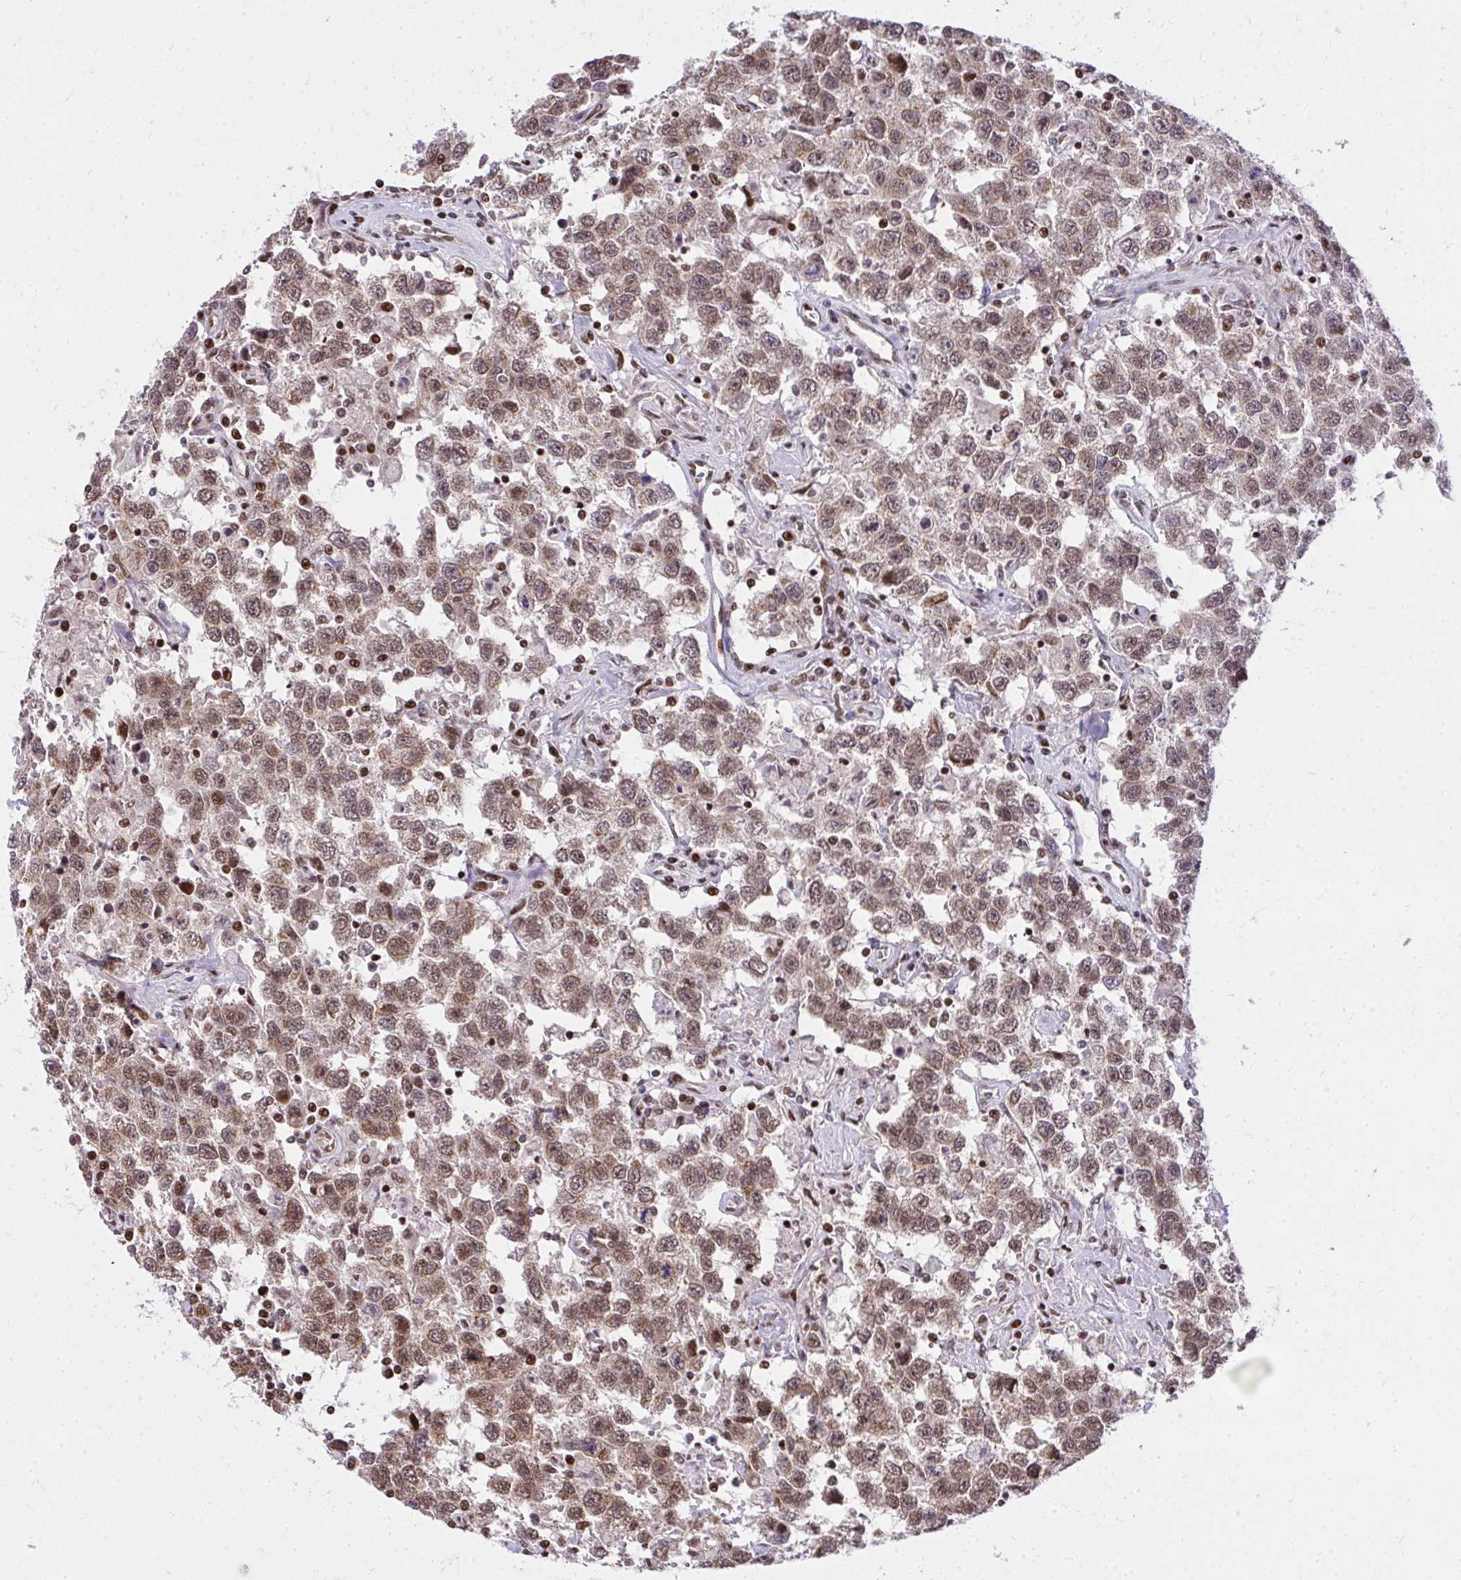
{"staining": {"intensity": "moderate", "quantity": ">75%", "location": "cytoplasmic/membranous,nuclear"}, "tissue": "testis cancer", "cell_type": "Tumor cells", "image_type": "cancer", "snomed": [{"axis": "morphology", "description": "Seminoma, NOS"}, {"axis": "topography", "description": "Testis"}], "caption": "Testis cancer stained for a protein shows moderate cytoplasmic/membranous and nuclear positivity in tumor cells.", "gene": "PIGY", "patient": {"sex": "male", "age": 41}}